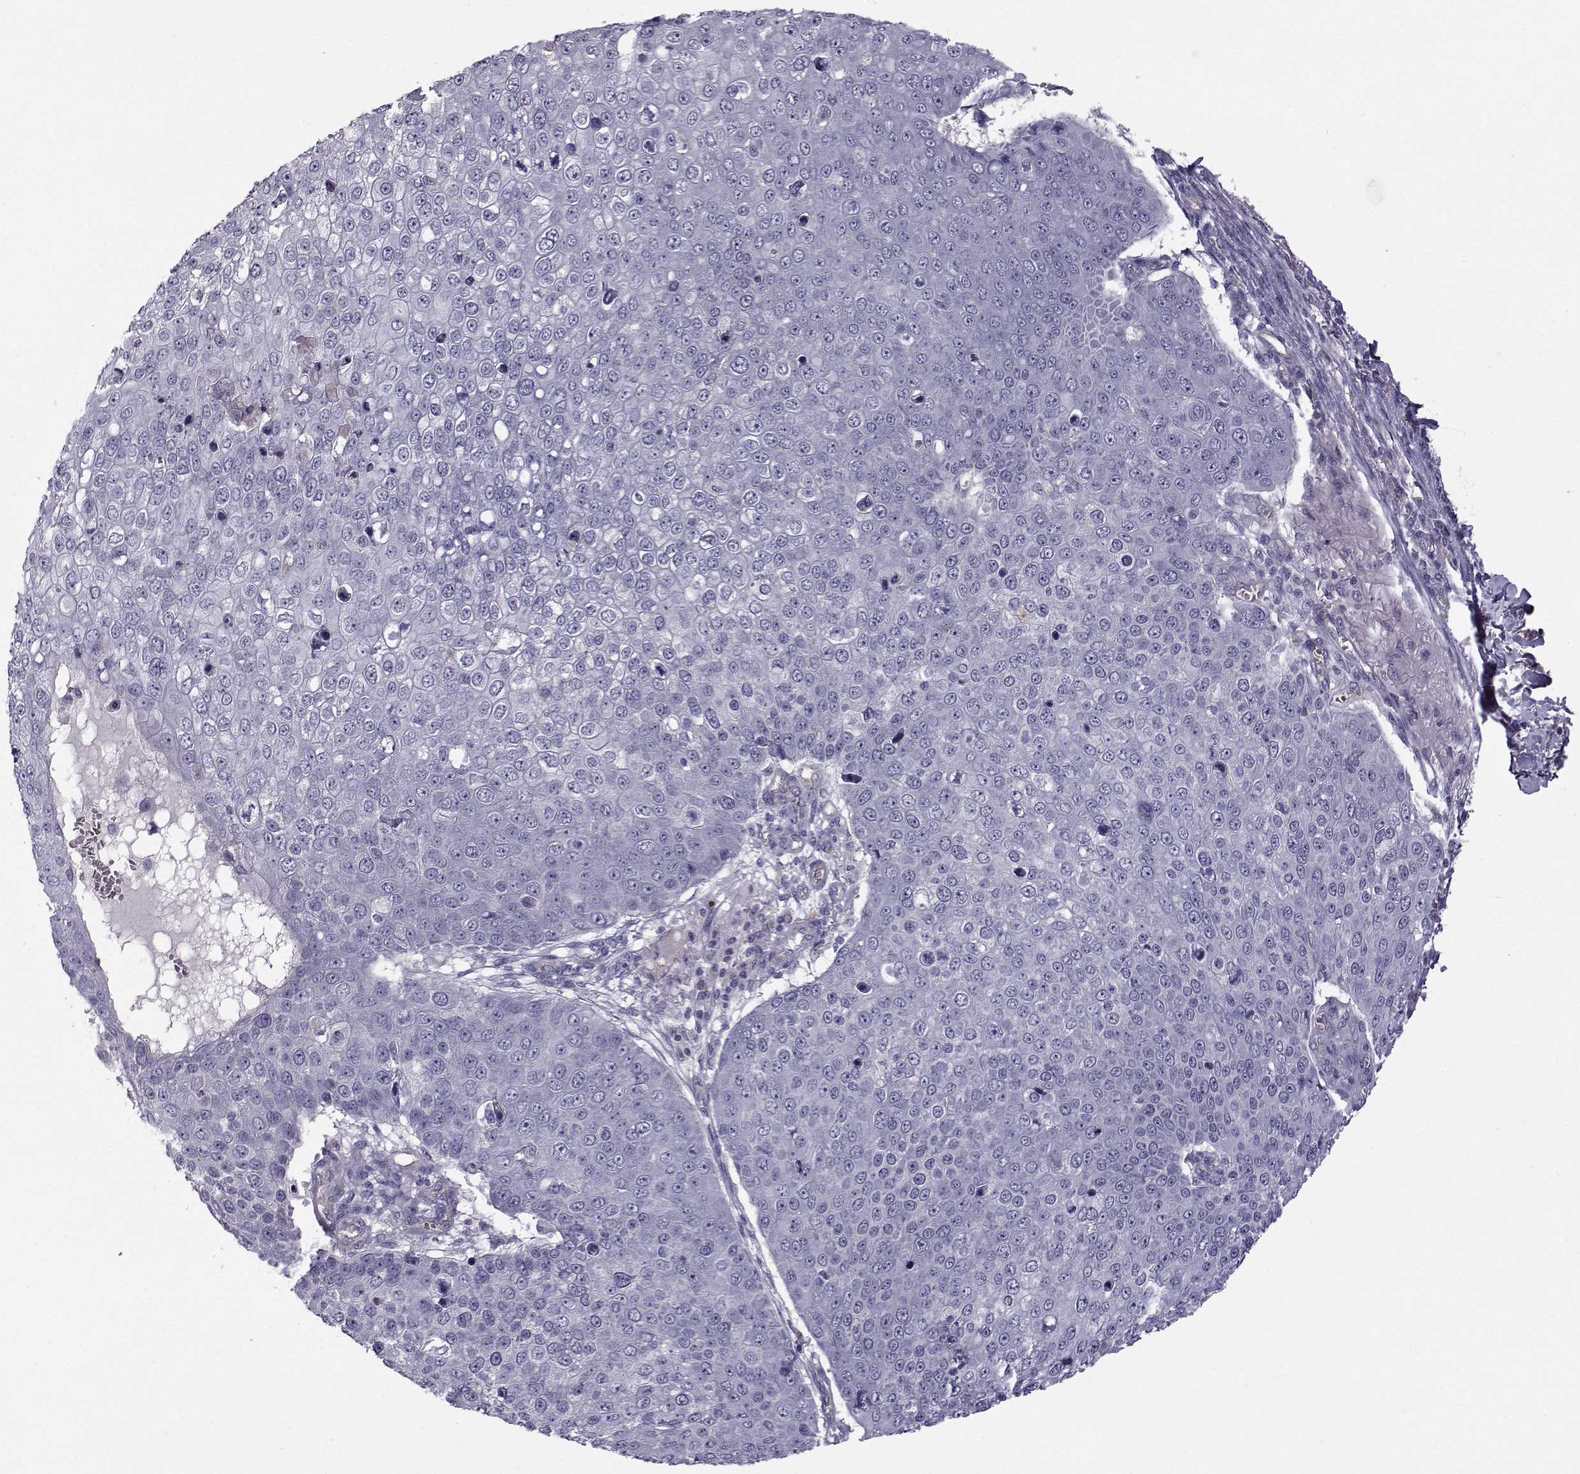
{"staining": {"intensity": "negative", "quantity": "none", "location": "none"}, "tissue": "skin cancer", "cell_type": "Tumor cells", "image_type": "cancer", "snomed": [{"axis": "morphology", "description": "Squamous cell carcinoma, NOS"}, {"axis": "topography", "description": "Skin"}], "caption": "IHC image of neoplastic tissue: human skin squamous cell carcinoma stained with DAB (3,3'-diaminobenzidine) shows no significant protein expression in tumor cells. The staining was performed using DAB to visualize the protein expression in brown, while the nuclei were stained in blue with hematoxylin (Magnification: 20x).", "gene": "QPCT", "patient": {"sex": "male", "age": 71}}